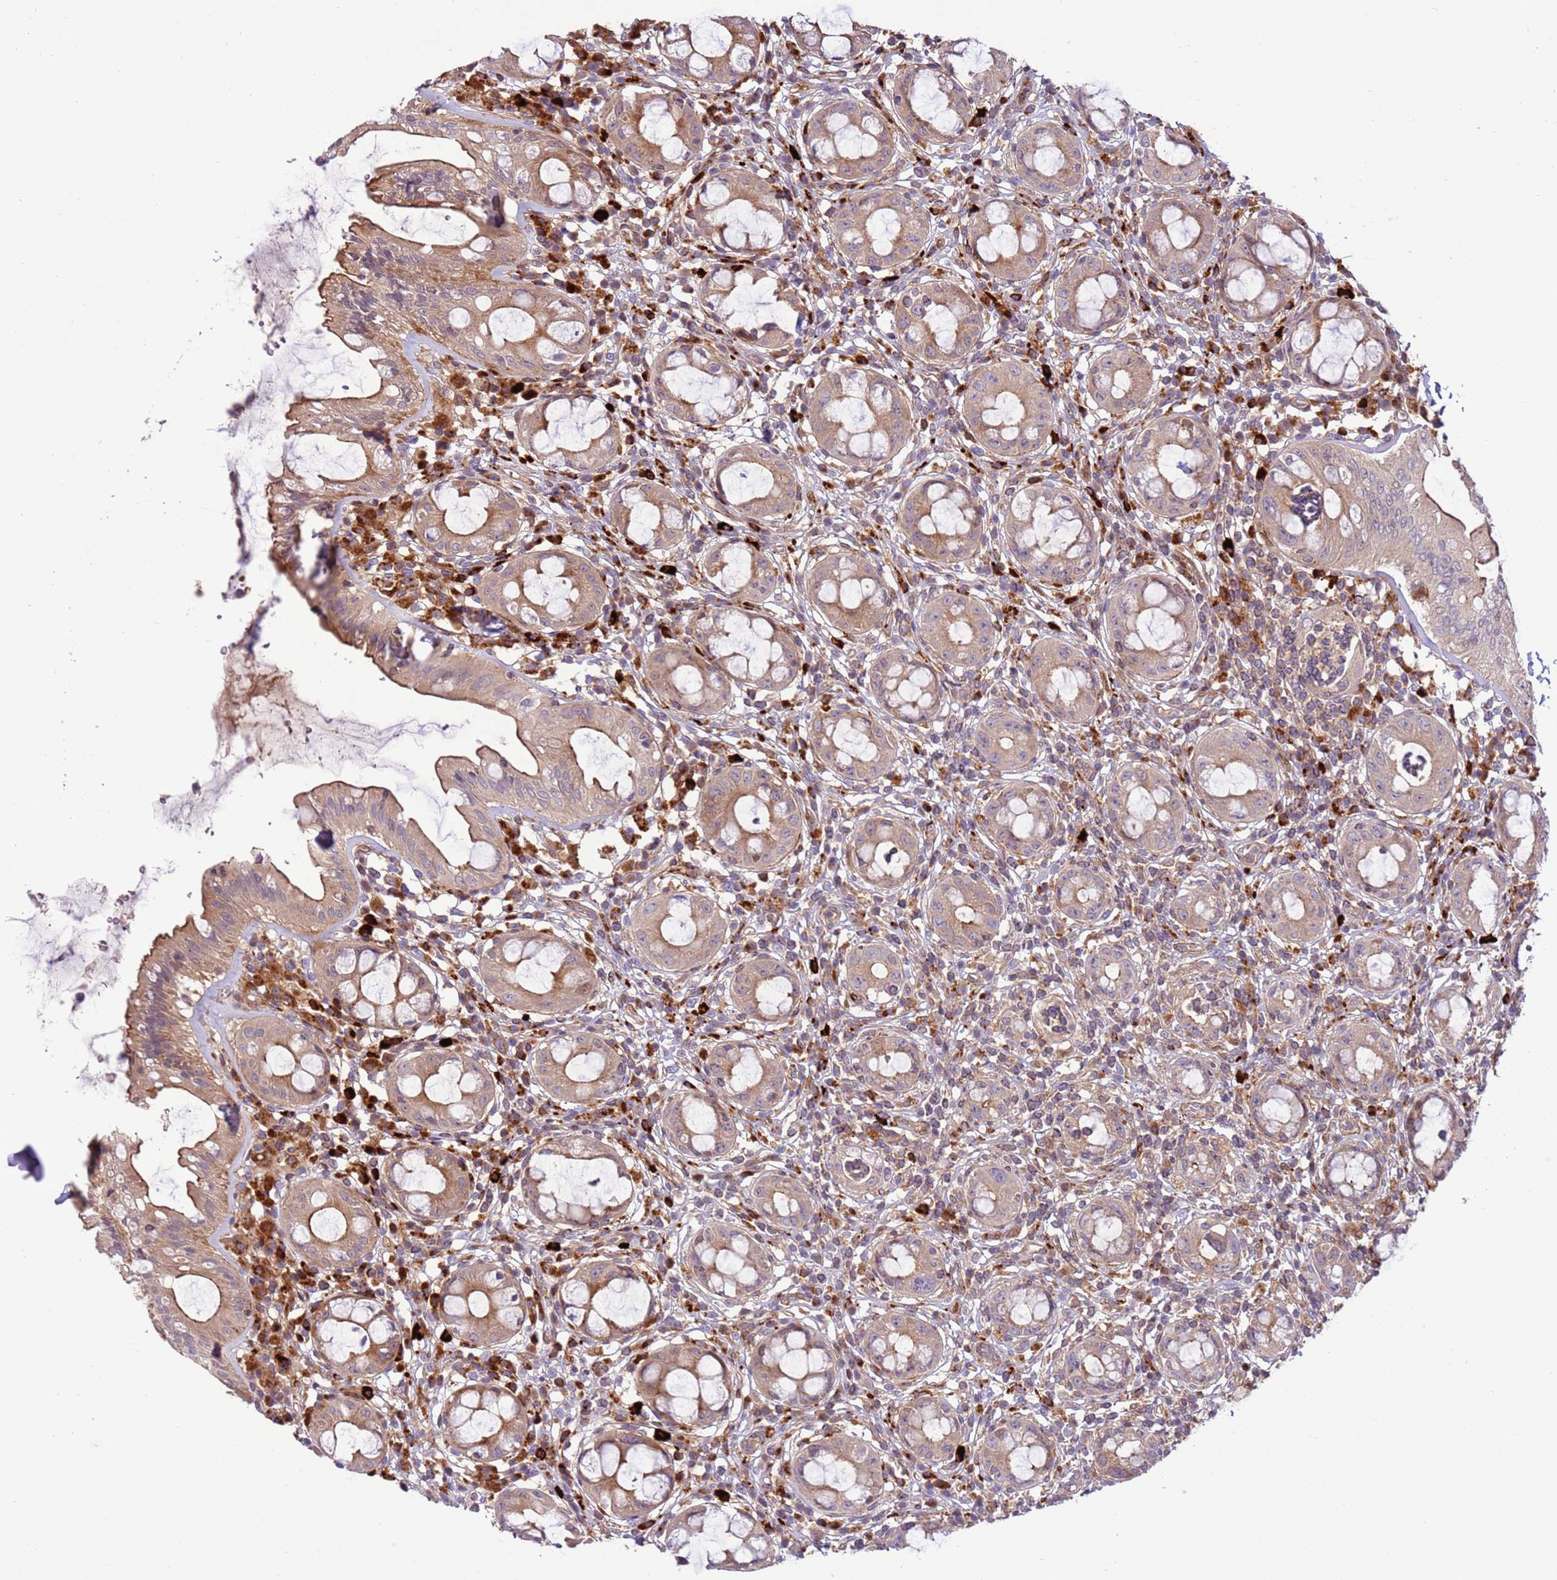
{"staining": {"intensity": "strong", "quantity": "25%-75%", "location": "cytoplasmic/membranous"}, "tissue": "rectum", "cell_type": "Glandular cells", "image_type": "normal", "snomed": [{"axis": "morphology", "description": "Normal tissue, NOS"}, {"axis": "topography", "description": "Rectum"}], "caption": "Immunohistochemical staining of unremarkable rectum exhibits 25%-75% levels of strong cytoplasmic/membranous protein staining in approximately 25%-75% of glandular cells.", "gene": "ZNF624", "patient": {"sex": "female", "age": 57}}